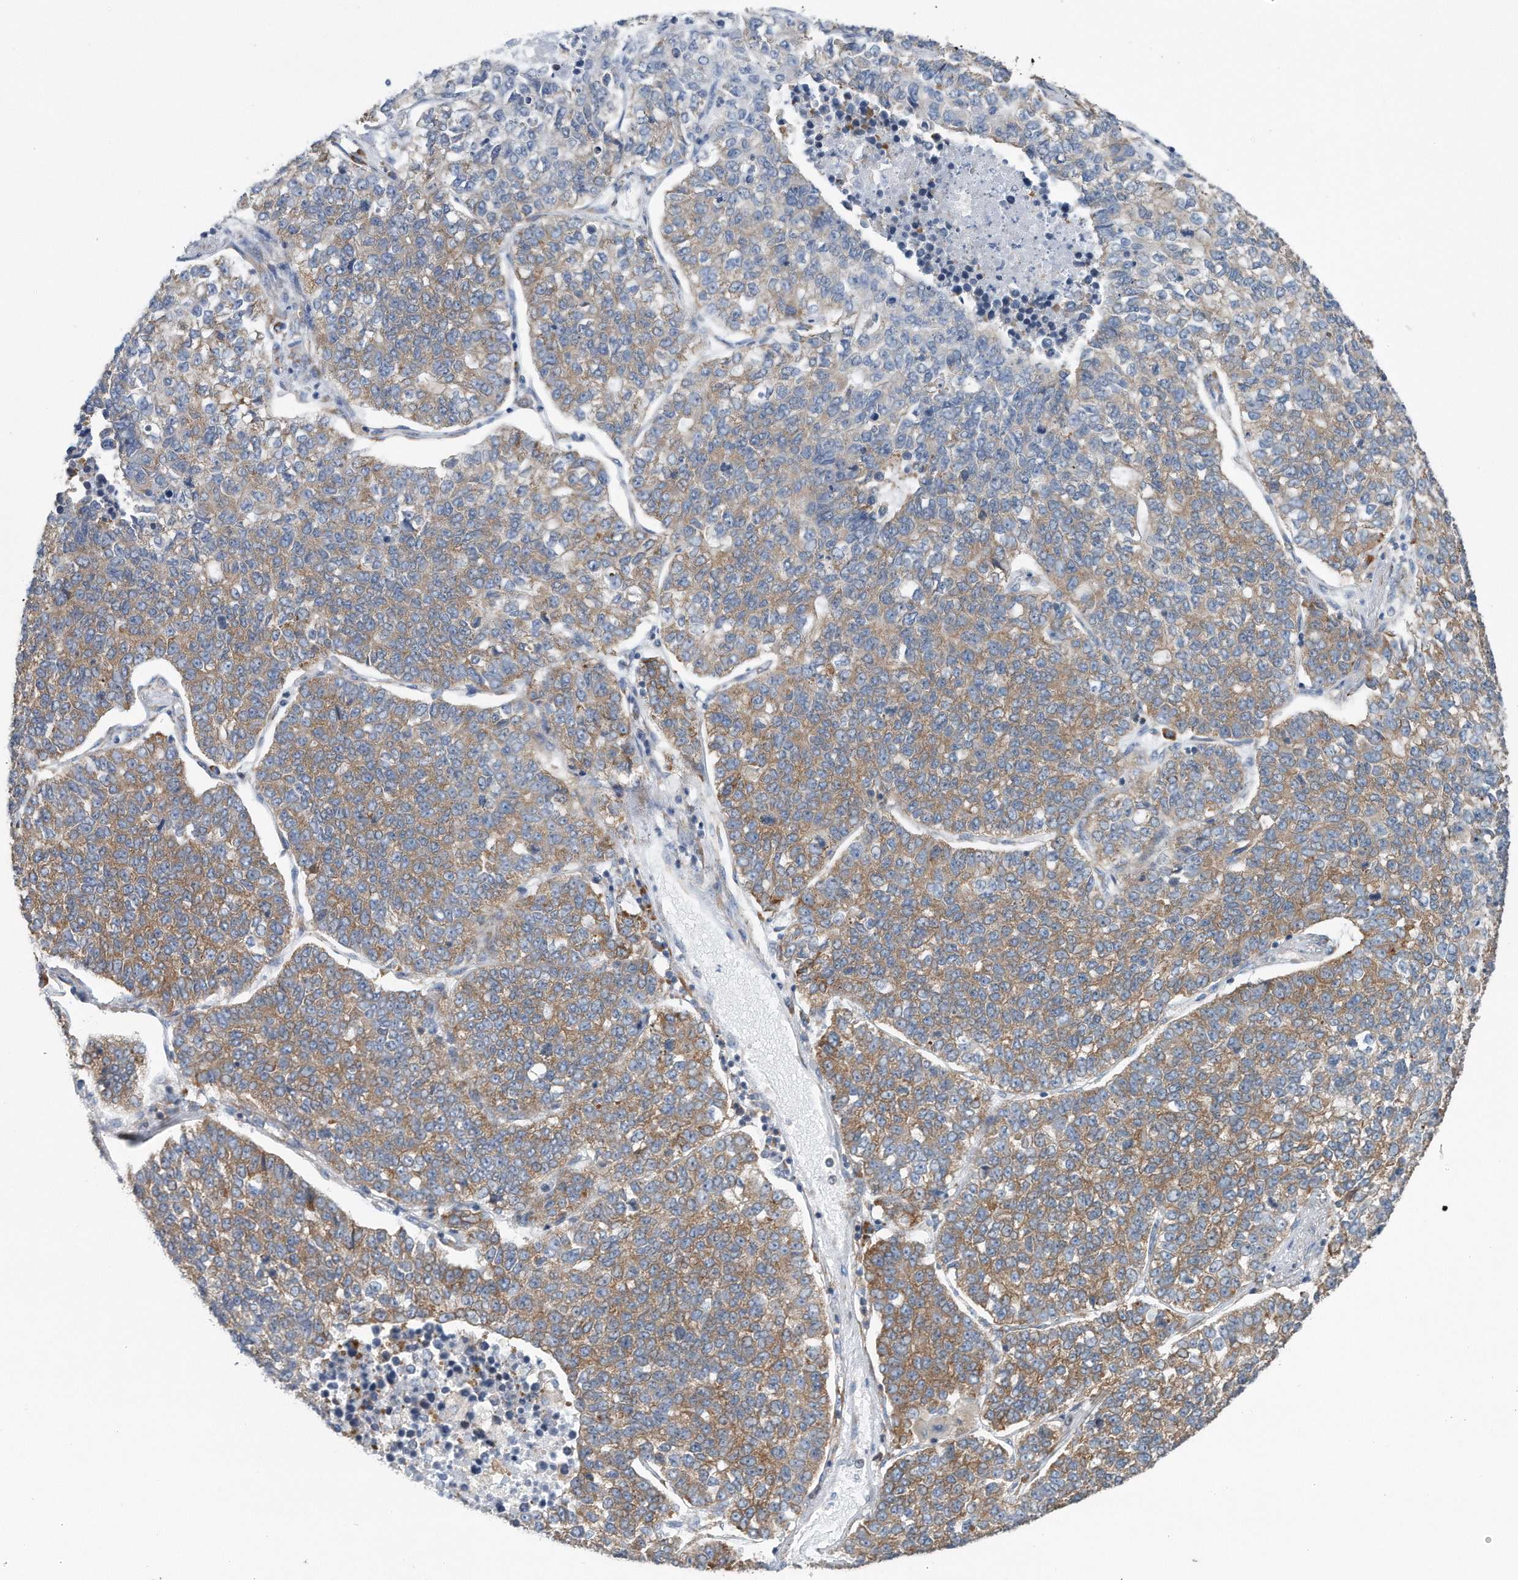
{"staining": {"intensity": "moderate", "quantity": ">75%", "location": "cytoplasmic/membranous"}, "tissue": "lung cancer", "cell_type": "Tumor cells", "image_type": "cancer", "snomed": [{"axis": "morphology", "description": "Adenocarcinoma, NOS"}, {"axis": "topography", "description": "Lung"}], "caption": "Immunohistochemical staining of human adenocarcinoma (lung) demonstrates medium levels of moderate cytoplasmic/membranous positivity in about >75% of tumor cells. The staining was performed using DAB (3,3'-diaminobenzidine), with brown indicating positive protein expression. Nuclei are stained blue with hematoxylin.", "gene": "RPL26L1", "patient": {"sex": "male", "age": 49}}